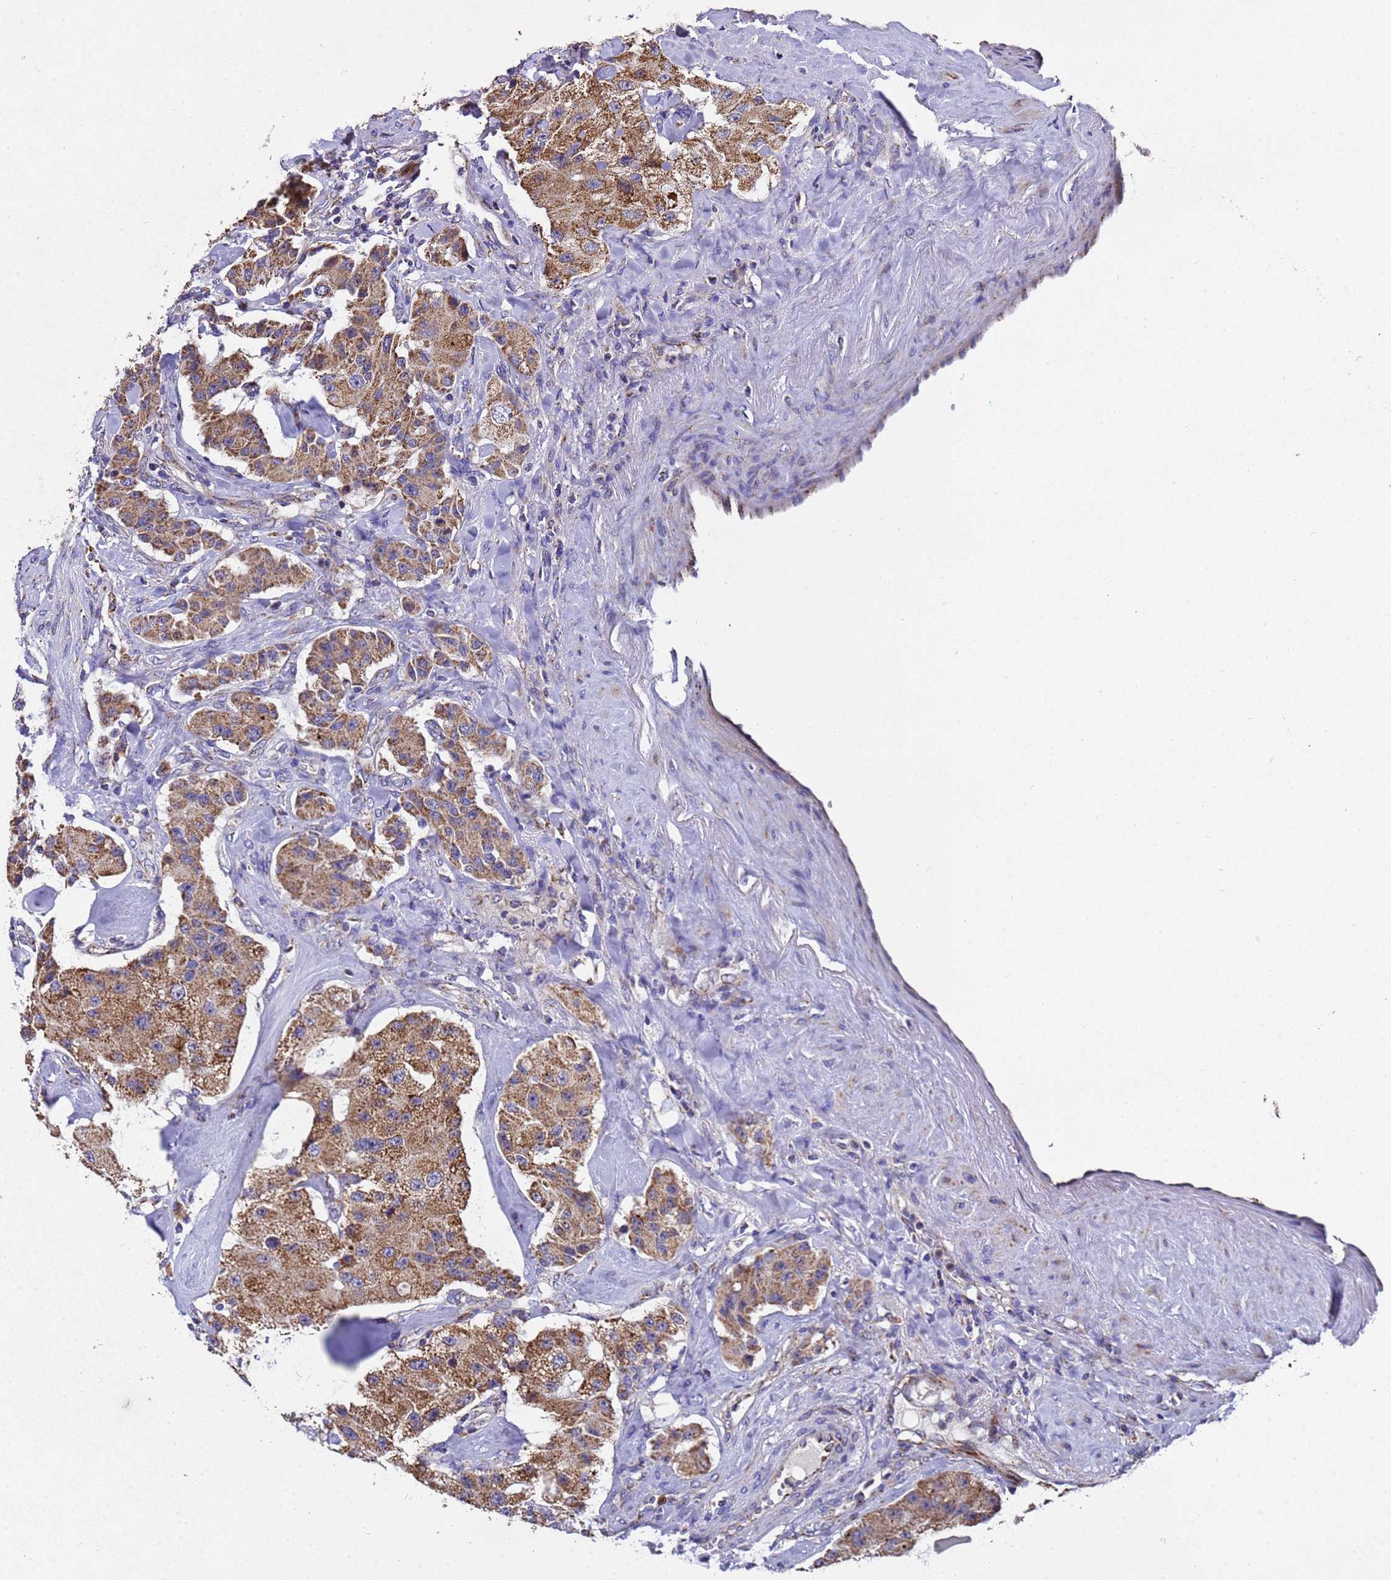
{"staining": {"intensity": "moderate", "quantity": ">75%", "location": "cytoplasmic/membranous"}, "tissue": "carcinoid", "cell_type": "Tumor cells", "image_type": "cancer", "snomed": [{"axis": "morphology", "description": "Carcinoid, malignant, NOS"}, {"axis": "topography", "description": "Pancreas"}], "caption": "Carcinoid (malignant) was stained to show a protein in brown. There is medium levels of moderate cytoplasmic/membranous positivity in approximately >75% of tumor cells. (Brightfield microscopy of DAB IHC at high magnification).", "gene": "MRPS12", "patient": {"sex": "male", "age": 41}}